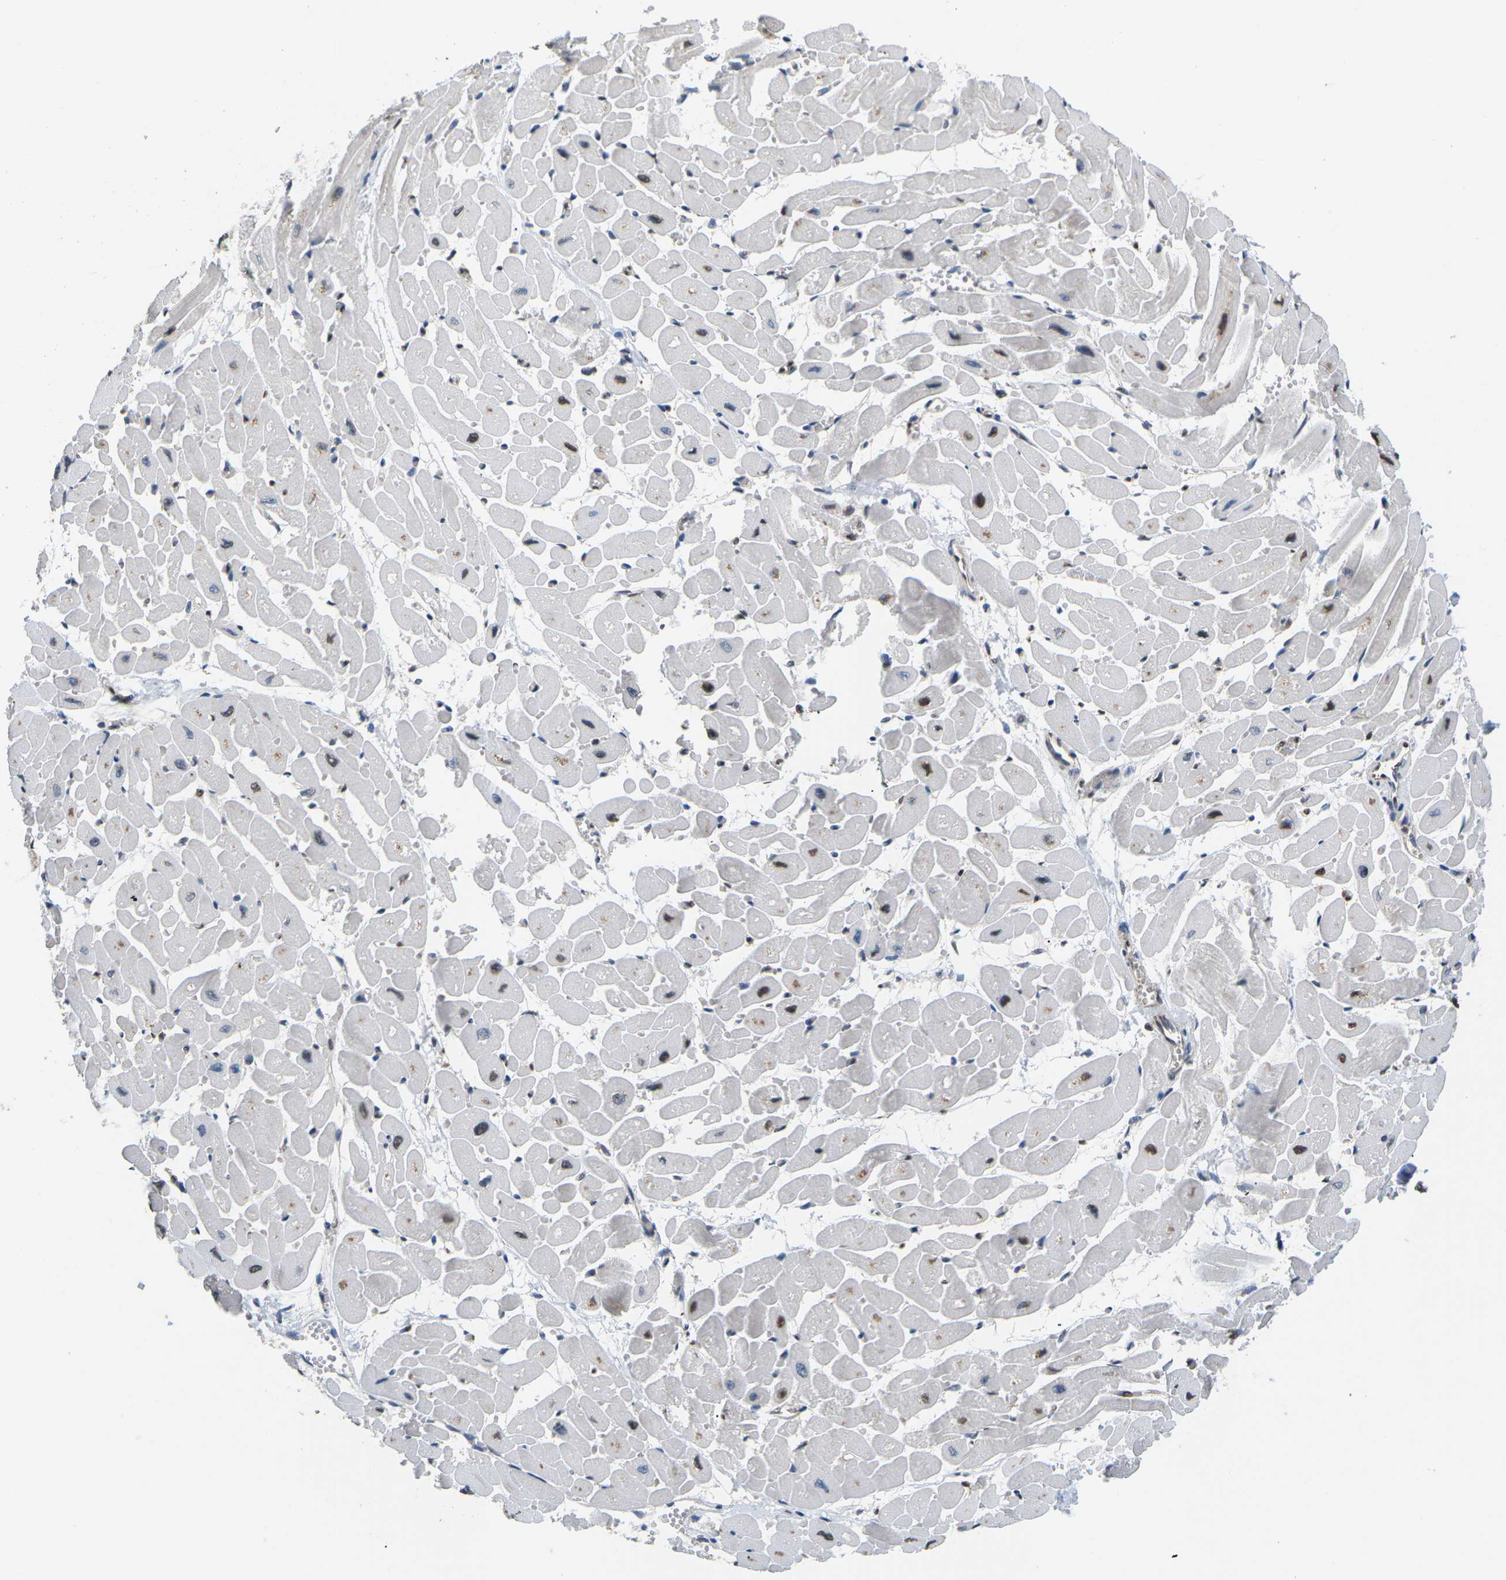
{"staining": {"intensity": "moderate", "quantity": "25%-75%", "location": "cytoplasmic/membranous"}, "tissue": "heart muscle", "cell_type": "Cardiomyocytes", "image_type": "normal", "snomed": [{"axis": "morphology", "description": "Normal tissue, NOS"}, {"axis": "topography", "description": "Heart"}], "caption": "Unremarkable heart muscle demonstrates moderate cytoplasmic/membranous staining in about 25%-75% of cardiomyocytes, visualized by immunohistochemistry. Immunohistochemistry (ihc) stains the protein of interest in brown and the nuclei are stained blue.", "gene": "ERBB4", "patient": {"sex": "male", "age": 45}}